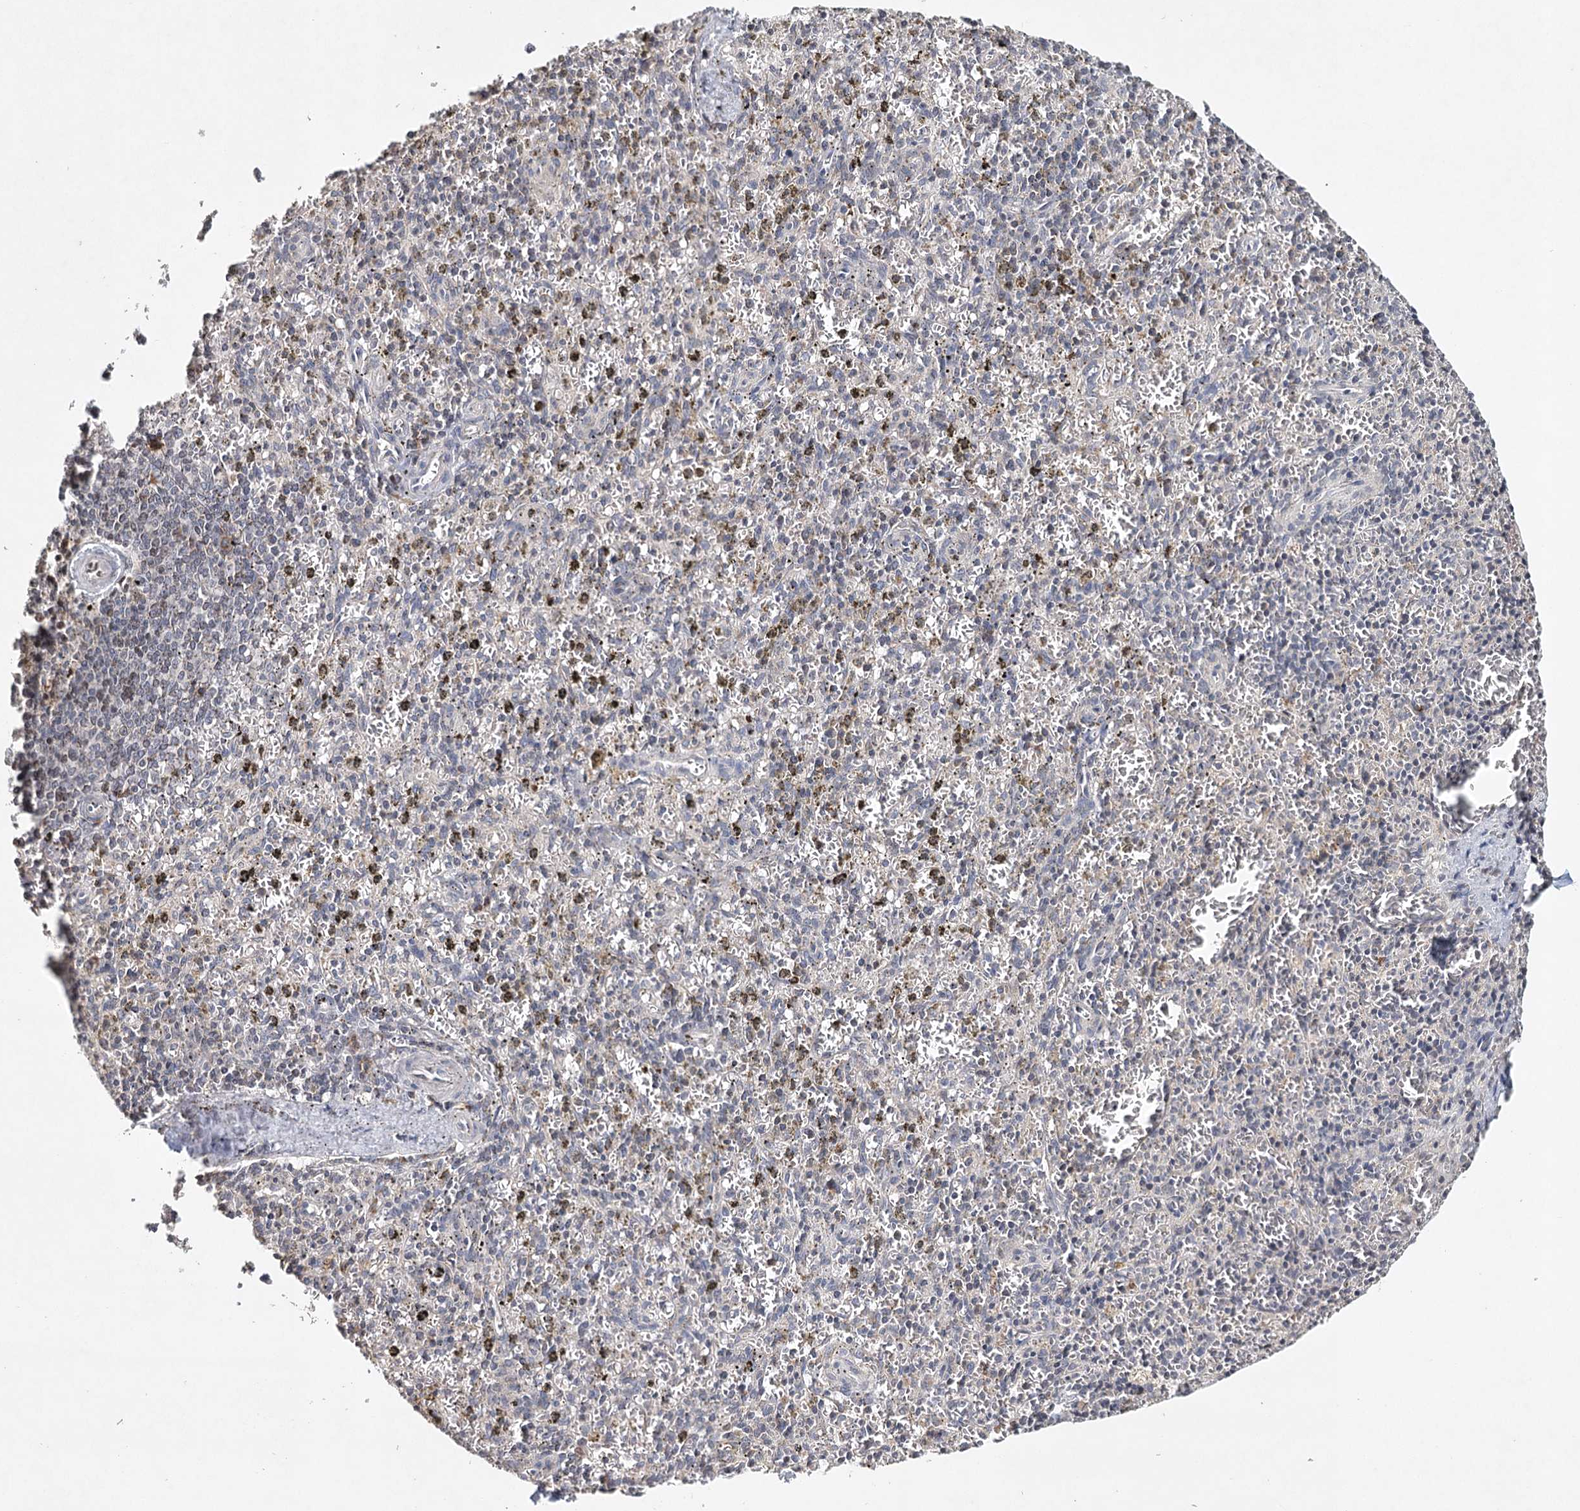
{"staining": {"intensity": "negative", "quantity": "none", "location": "none"}, "tissue": "spleen", "cell_type": "Cells in red pulp", "image_type": "normal", "snomed": [{"axis": "morphology", "description": "Normal tissue, NOS"}, {"axis": "topography", "description": "Spleen"}], "caption": "Immunohistochemical staining of normal human spleen exhibits no significant staining in cells in red pulp.", "gene": "ICOS", "patient": {"sex": "male", "age": 72}}